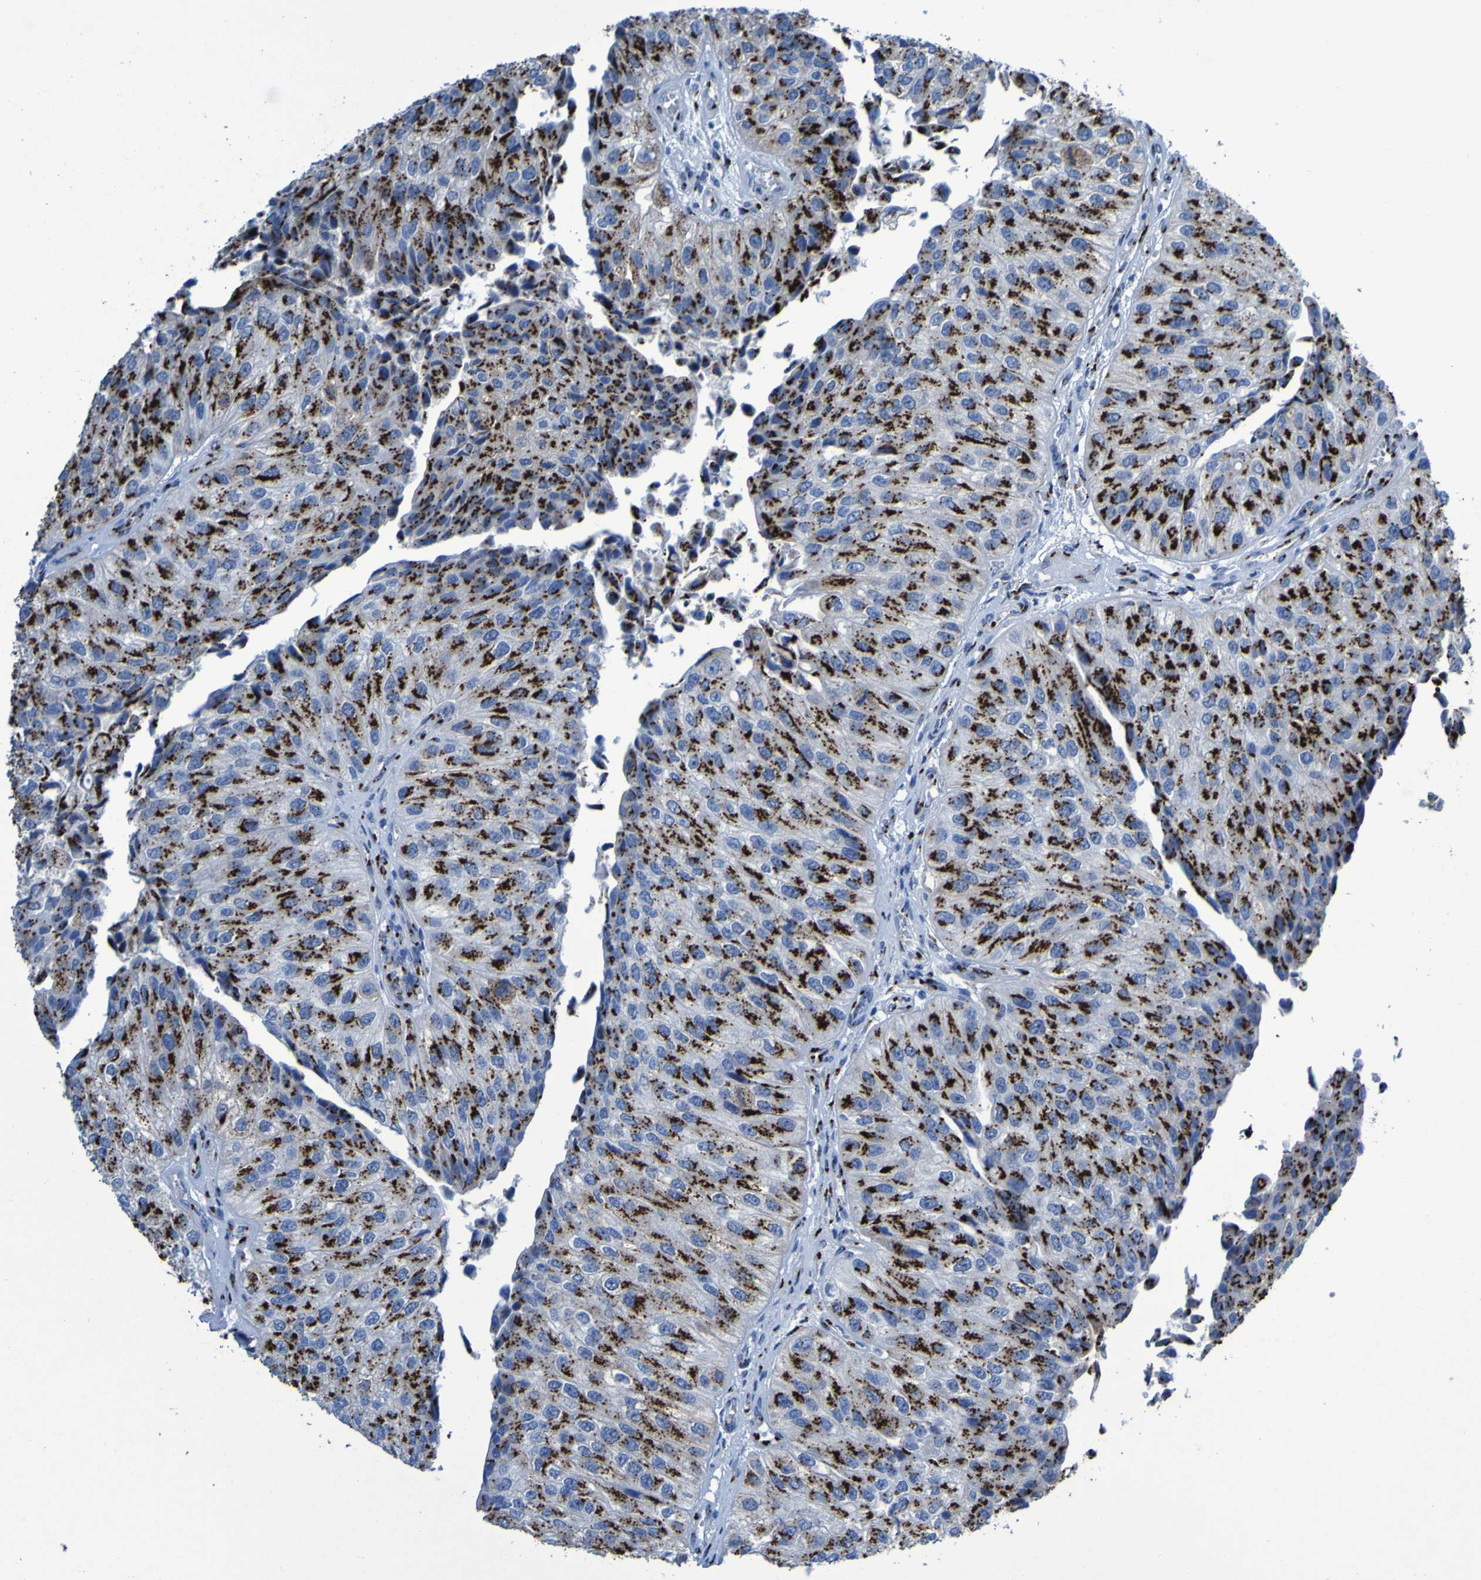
{"staining": {"intensity": "strong", "quantity": ">75%", "location": "cytoplasmic/membranous"}, "tissue": "urothelial cancer", "cell_type": "Tumor cells", "image_type": "cancer", "snomed": [{"axis": "morphology", "description": "Urothelial carcinoma, High grade"}, {"axis": "topography", "description": "Kidney"}, {"axis": "topography", "description": "Urinary bladder"}], "caption": "A brown stain shows strong cytoplasmic/membranous positivity of a protein in human urothelial carcinoma (high-grade) tumor cells.", "gene": "GOLM1", "patient": {"sex": "male", "age": 77}}